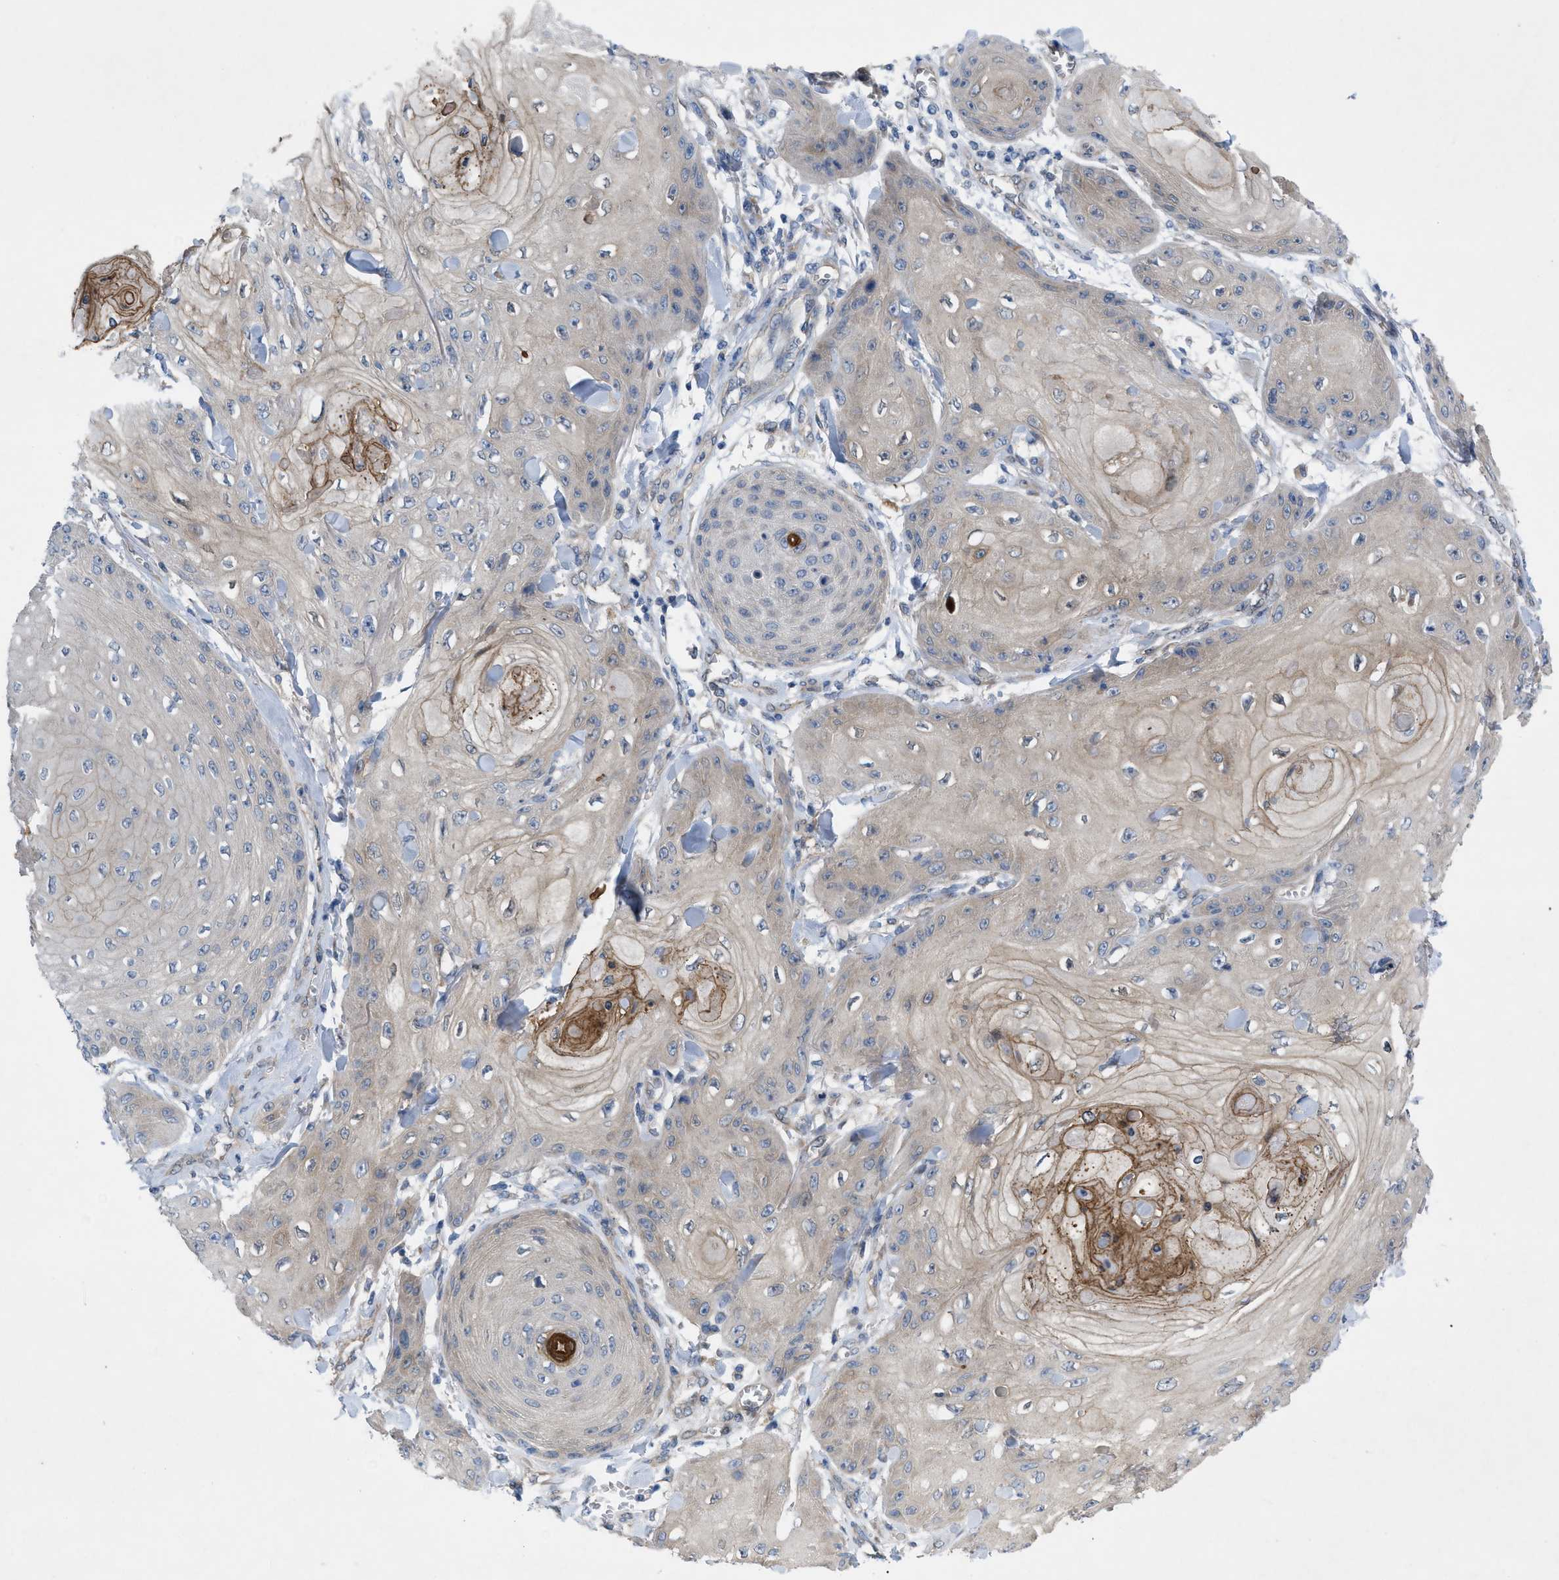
{"staining": {"intensity": "negative", "quantity": "none", "location": "none"}, "tissue": "skin cancer", "cell_type": "Tumor cells", "image_type": "cancer", "snomed": [{"axis": "morphology", "description": "Squamous cell carcinoma, NOS"}, {"axis": "topography", "description": "Skin"}], "caption": "Immunohistochemical staining of squamous cell carcinoma (skin) exhibits no significant positivity in tumor cells.", "gene": "NDEL1", "patient": {"sex": "male", "age": 74}}